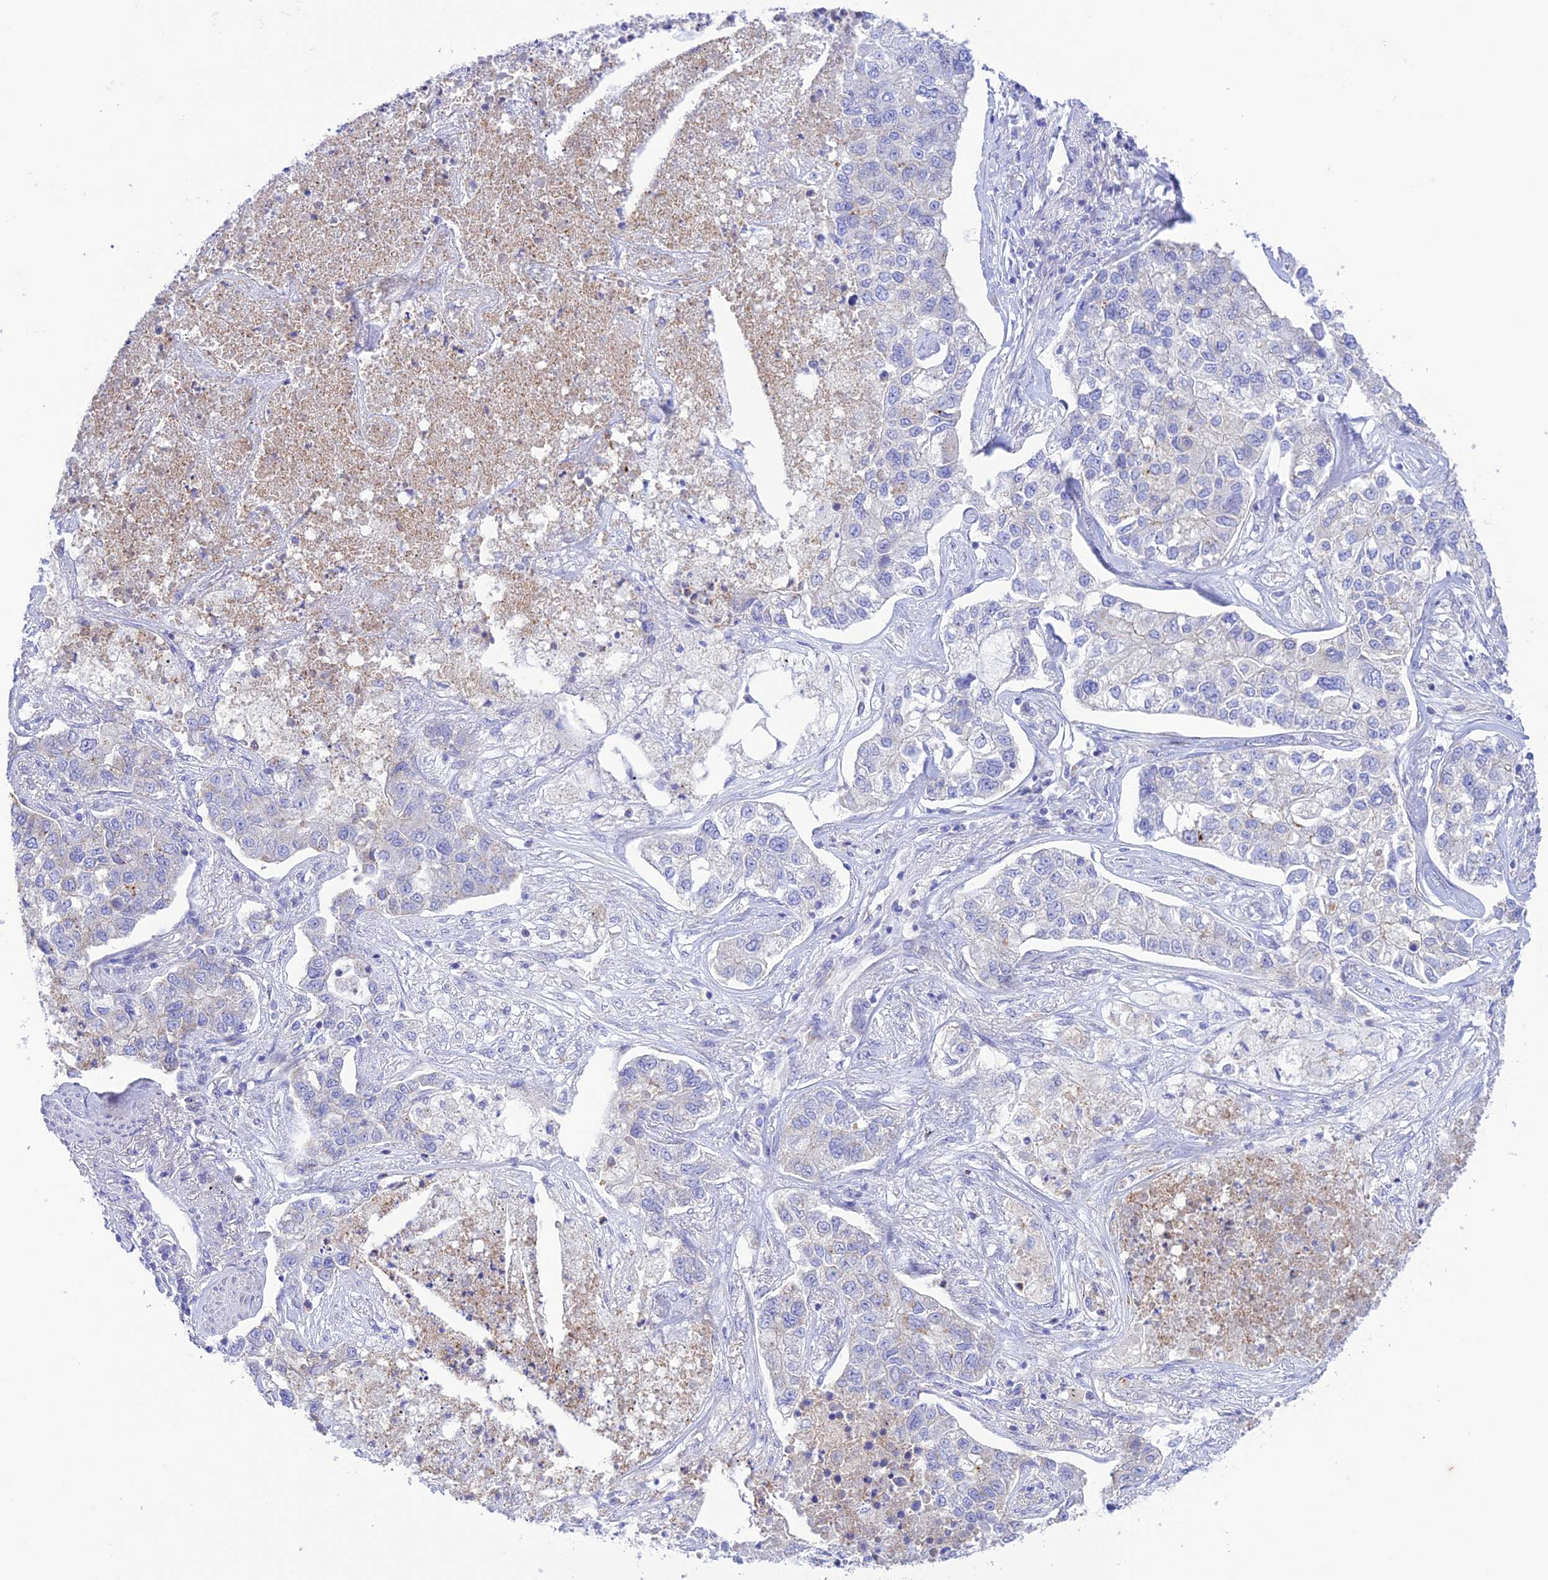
{"staining": {"intensity": "negative", "quantity": "none", "location": "none"}, "tissue": "lung cancer", "cell_type": "Tumor cells", "image_type": "cancer", "snomed": [{"axis": "morphology", "description": "Adenocarcinoma, NOS"}, {"axis": "topography", "description": "Lung"}], "caption": "A histopathology image of lung cancer stained for a protein displays no brown staining in tumor cells.", "gene": "CHSY3", "patient": {"sex": "male", "age": 49}}